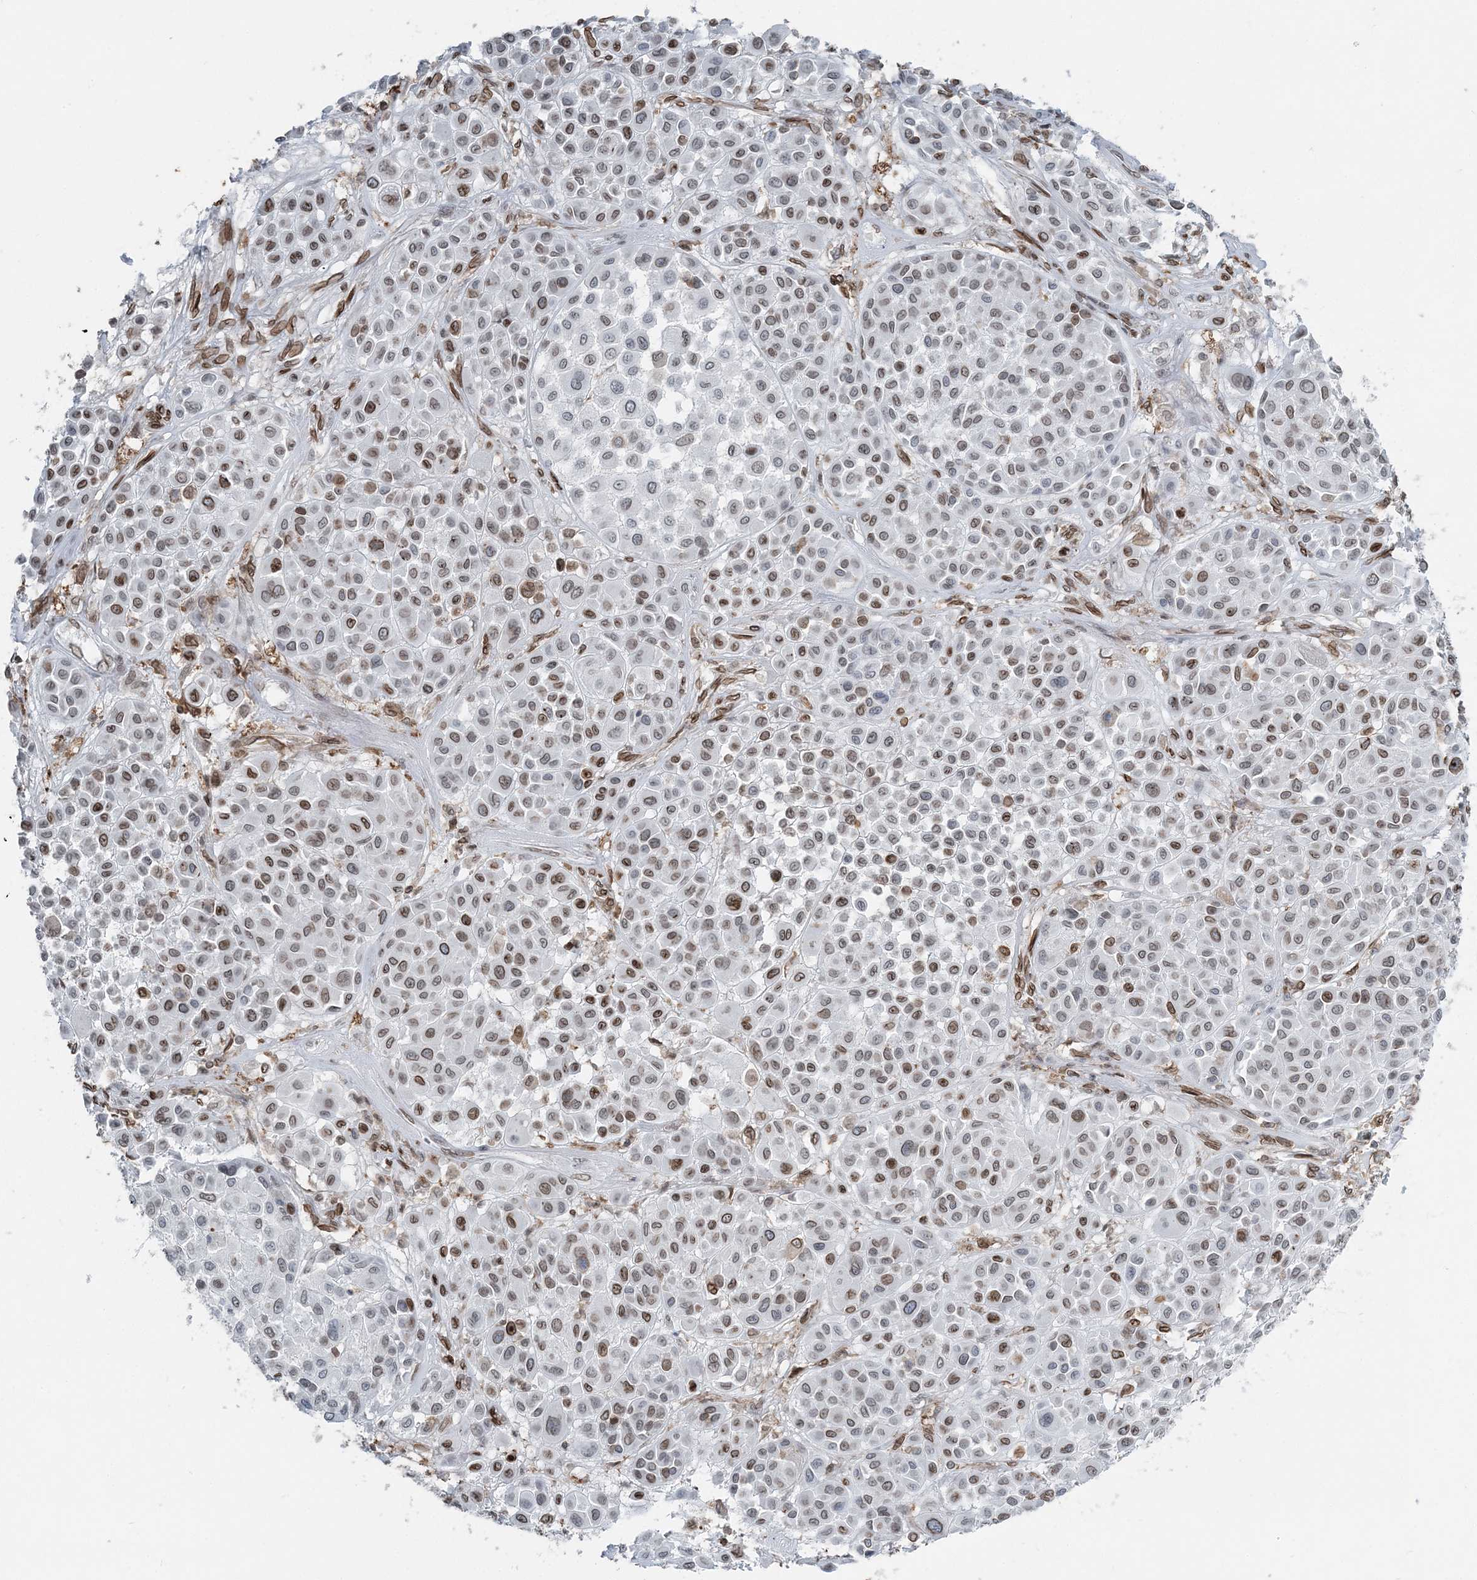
{"staining": {"intensity": "moderate", "quantity": "<25%", "location": "cytoplasmic/membranous,nuclear"}, "tissue": "melanoma", "cell_type": "Tumor cells", "image_type": "cancer", "snomed": [{"axis": "morphology", "description": "Malignant melanoma, Metastatic site"}, {"axis": "topography", "description": "Soft tissue"}], "caption": "Melanoma tissue exhibits moderate cytoplasmic/membranous and nuclear expression in about <25% of tumor cells", "gene": "GJD4", "patient": {"sex": "male", "age": 41}}